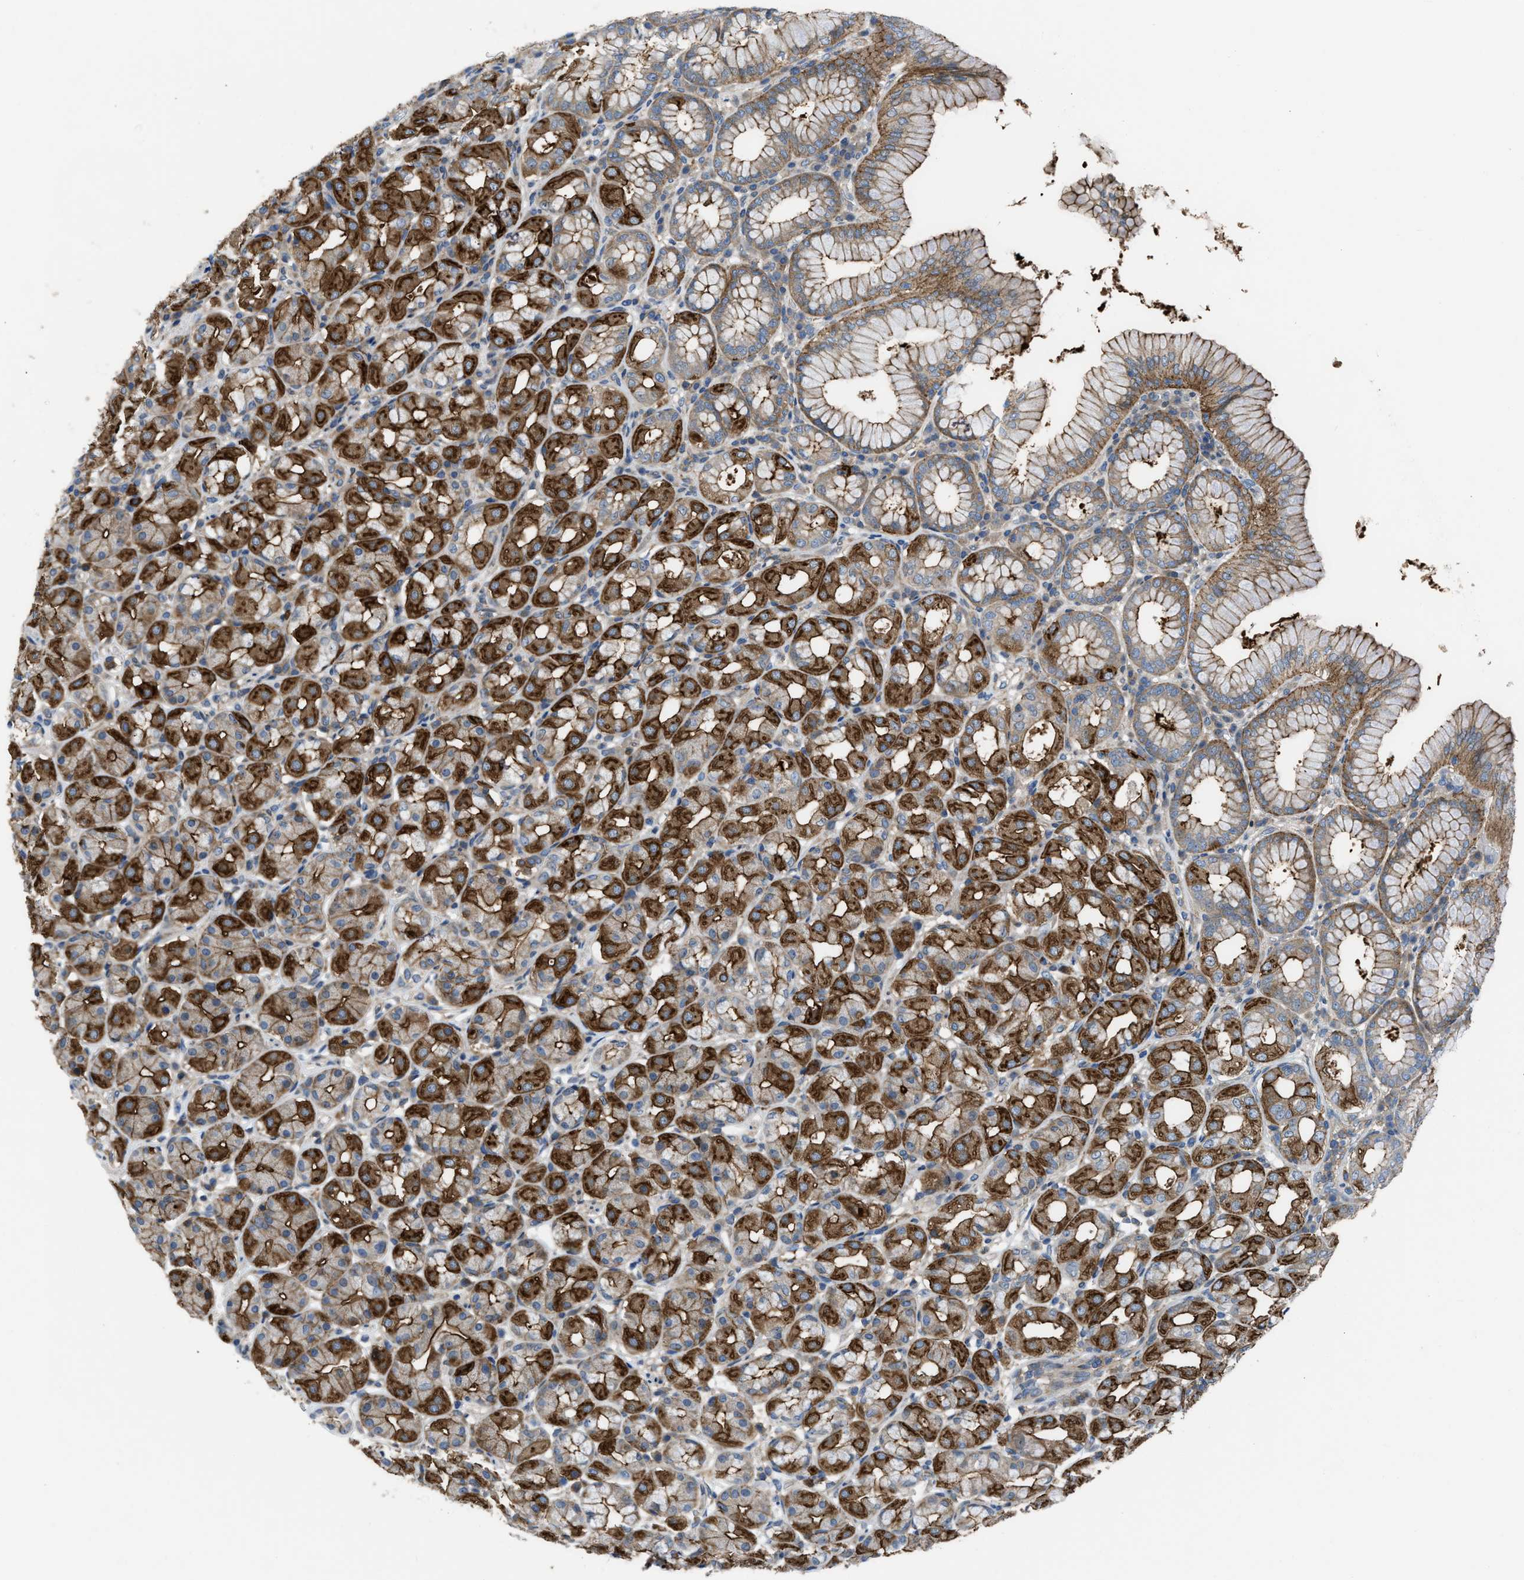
{"staining": {"intensity": "strong", "quantity": ">75%", "location": "cytoplasmic/membranous"}, "tissue": "stomach", "cell_type": "Glandular cells", "image_type": "normal", "snomed": [{"axis": "morphology", "description": "Normal tissue, NOS"}, {"axis": "topography", "description": "Stomach"}, {"axis": "topography", "description": "Stomach, lower"}], "caption": "DAB (3,3'-diaminobenzidine) immunohistochemical staining of normal human stomach shows strong cytoplasmic/membranous protein expression in about >75% of glandular cells. (brown staining indicates protein expression, while blue staining denotes nuclei).", "gene": "MYO18A", "patient": {"sex": "female", "age": 56}}